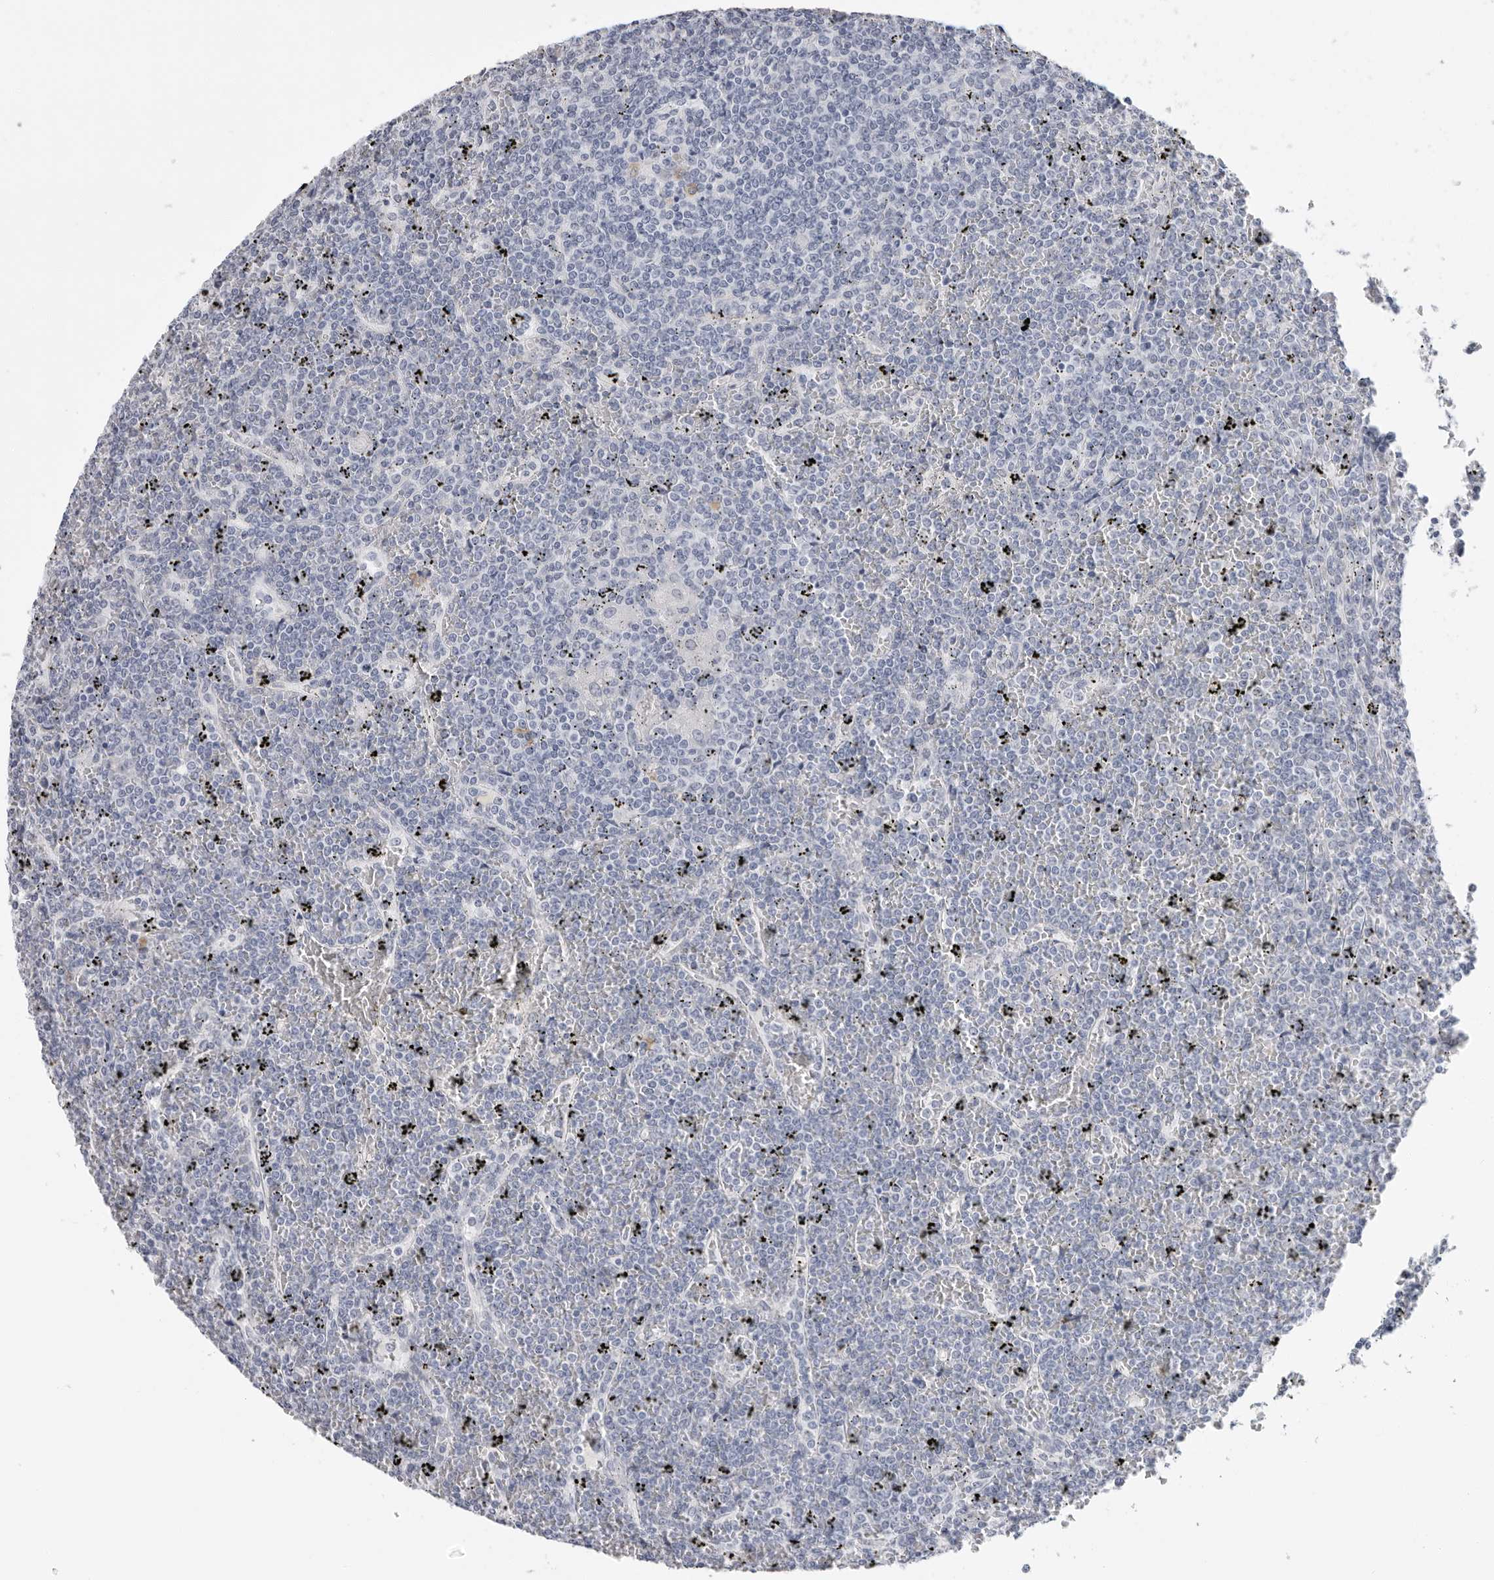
{"staining": {"intensity": "negative", "quantity": "none", "location": "none"}, "tissue": "lymphoma", "cell_type": "Tumor cells", "image_type": "cancer", "snomed": [{"axis": "morphology", "description": "Malignant lymphoma, non-Hodgkin's type, Low grade"}, {"axis": "topography", "description": "Spleen"}], "caption": "Immunohistochemistry micrograph of human lymphoma stained for a protein (brown), which displays no staining in tumor cells.", "gene": "ARHGEF10", "patient": {"sex": "female", "age": 19}}